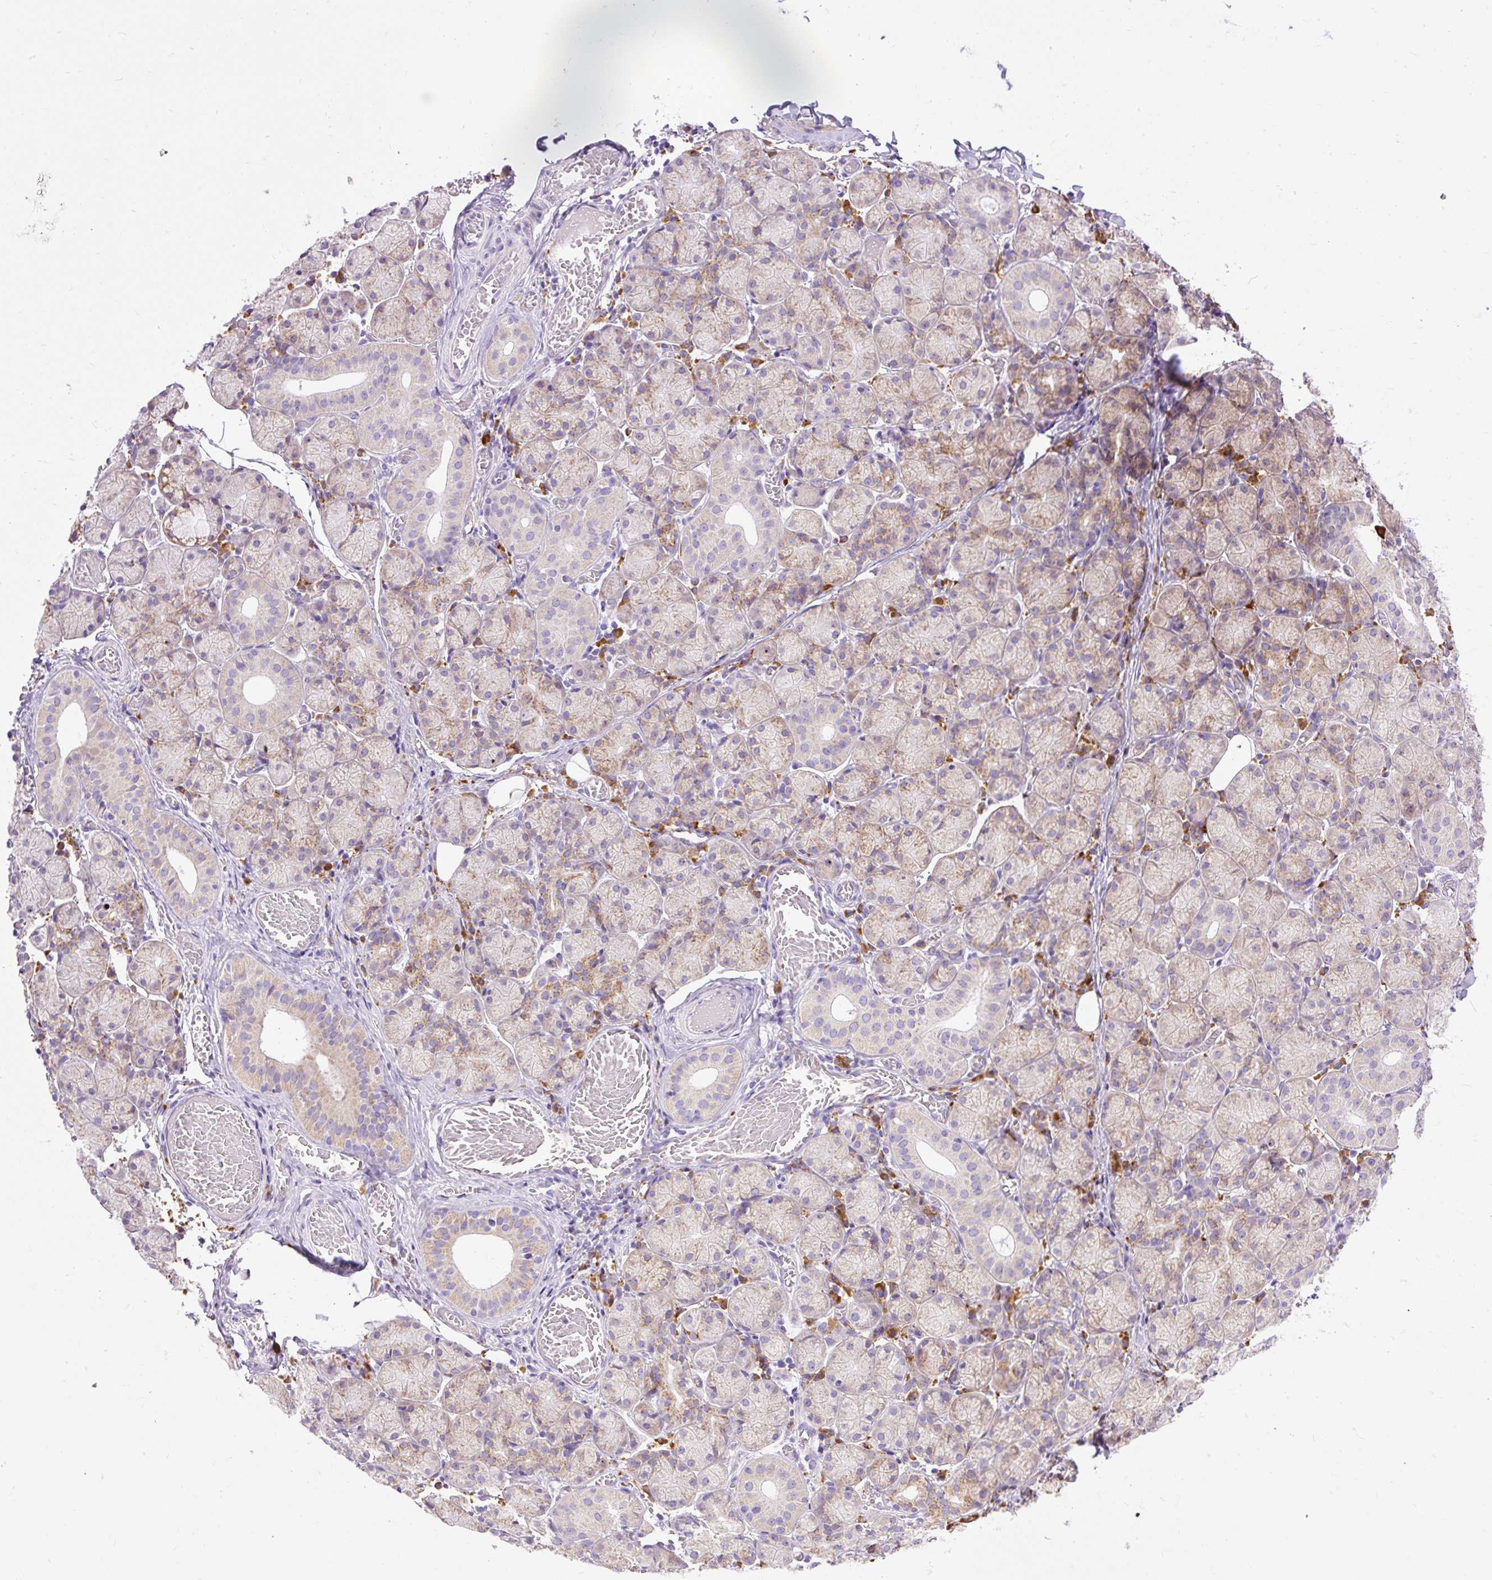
{"staining": {"intensity": "moderate", "quantity": "25%-75%", "location": "cytoplasmic/membranous"}, "tissue": "salivary gland", "cell_type": "Glandular cells", "image_type": "normal", "snomed": [{"axis": "morphology", "description": "Normal tissue, NOS"}, {"axis": "topography", "description": "Salivary gland"}], "caption": "IHC (DAB) staining of normal human salivary gland demonstrates moderate cytoplasmic/membranous protein staining in about 25%-75% of glandular cells.", "gene": "SYBU", "patient": {"sex": "female", "age": 24}}